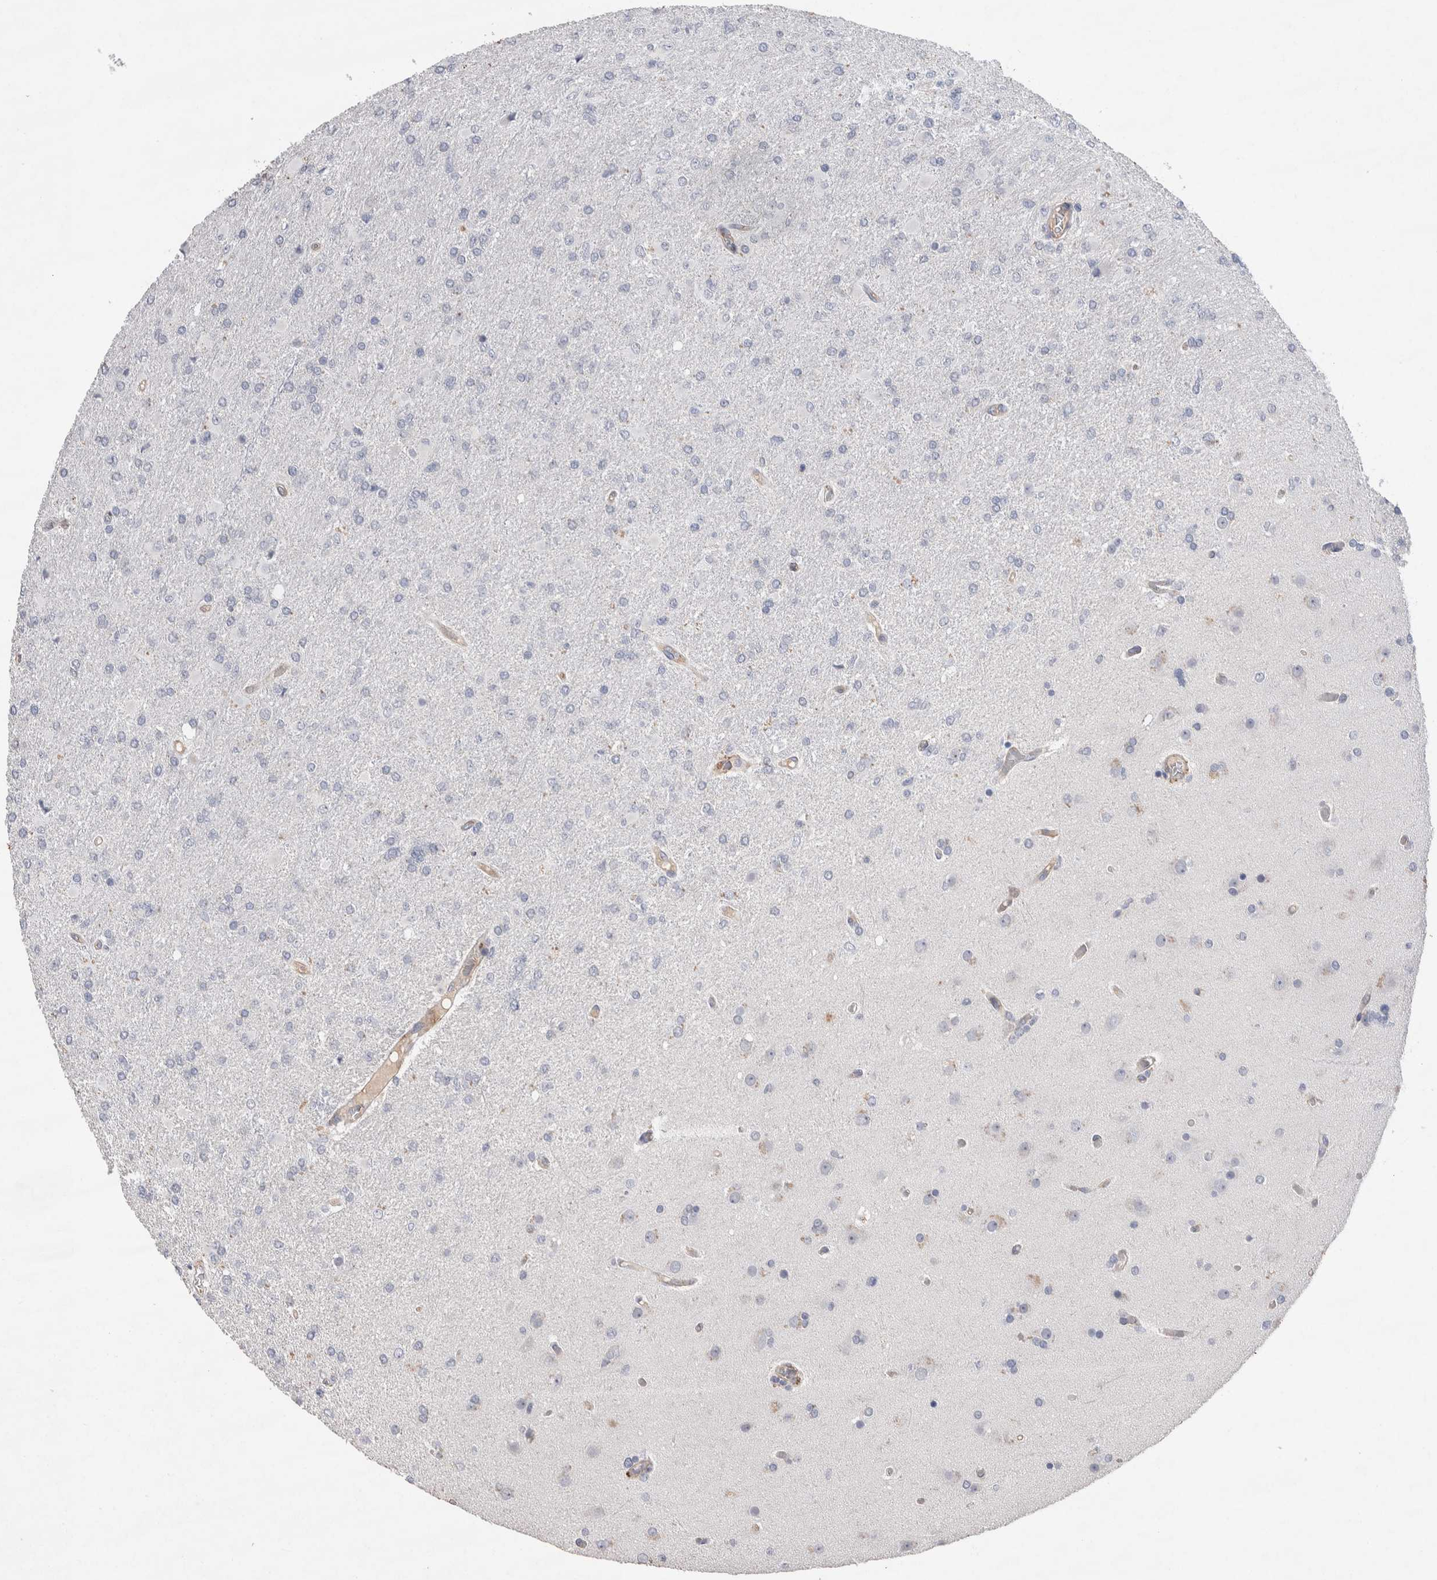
{"staining": {"intensity": "negative", "quantity": "none", "location": "none"}, "tissue": "glioma", "cell_type": "Tumor cells", "image_type": "cancer", "snomed": [{"axis": "morphology", "description": "Glioma, malignant, High grade"}, {"axis": "topography", "description": "Cerebral cortex"}], "caption": "DAB (3,3'-diaminobenzidine) immunohistochemical staining of glioma reveals no significant expression in tumor cells.", "gene": "GCNA", "patient": {"sex": "female", "age": 36}}